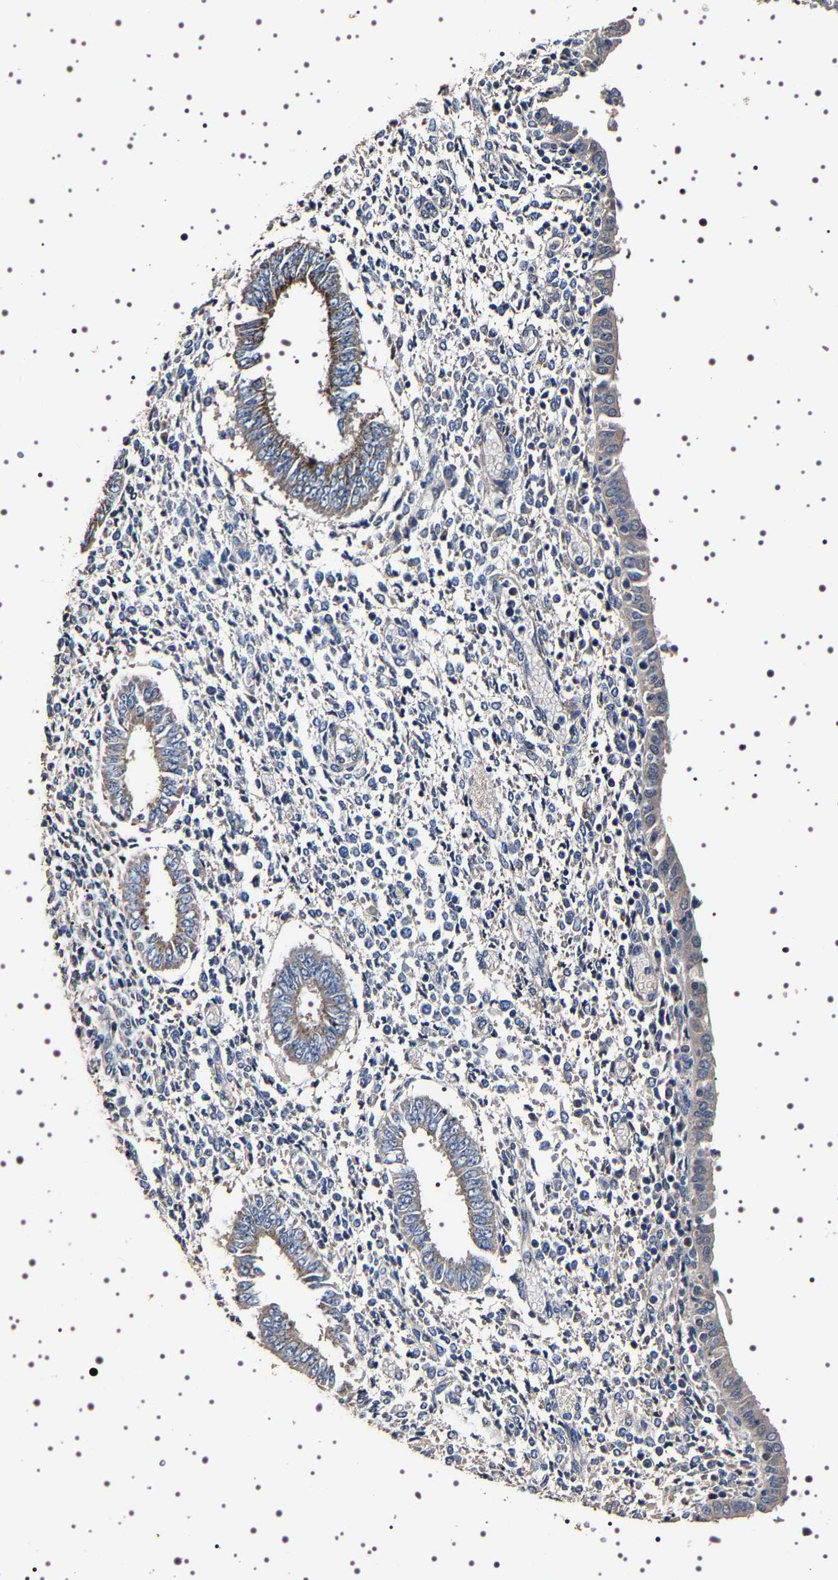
{"staining": {"intensity": "negative", "quantity": "none", "location": "none"}, "tissue": "endometrium", "cell_type": "Cells in endometrial stroma", "image_type": "normal", "snomed": [{"axis": "morphology", "description": "Normal tissue, NOS"}, {"axis": "topography", "description": "Endometrium"}], "caption": "IHC micrograph of normal human endometrium stained for a protein (brown), which demonstrates no staining in cells in endometrial stroma.", "gene": "TARBP1", "patient": {"sex": "female", "age": 35}}